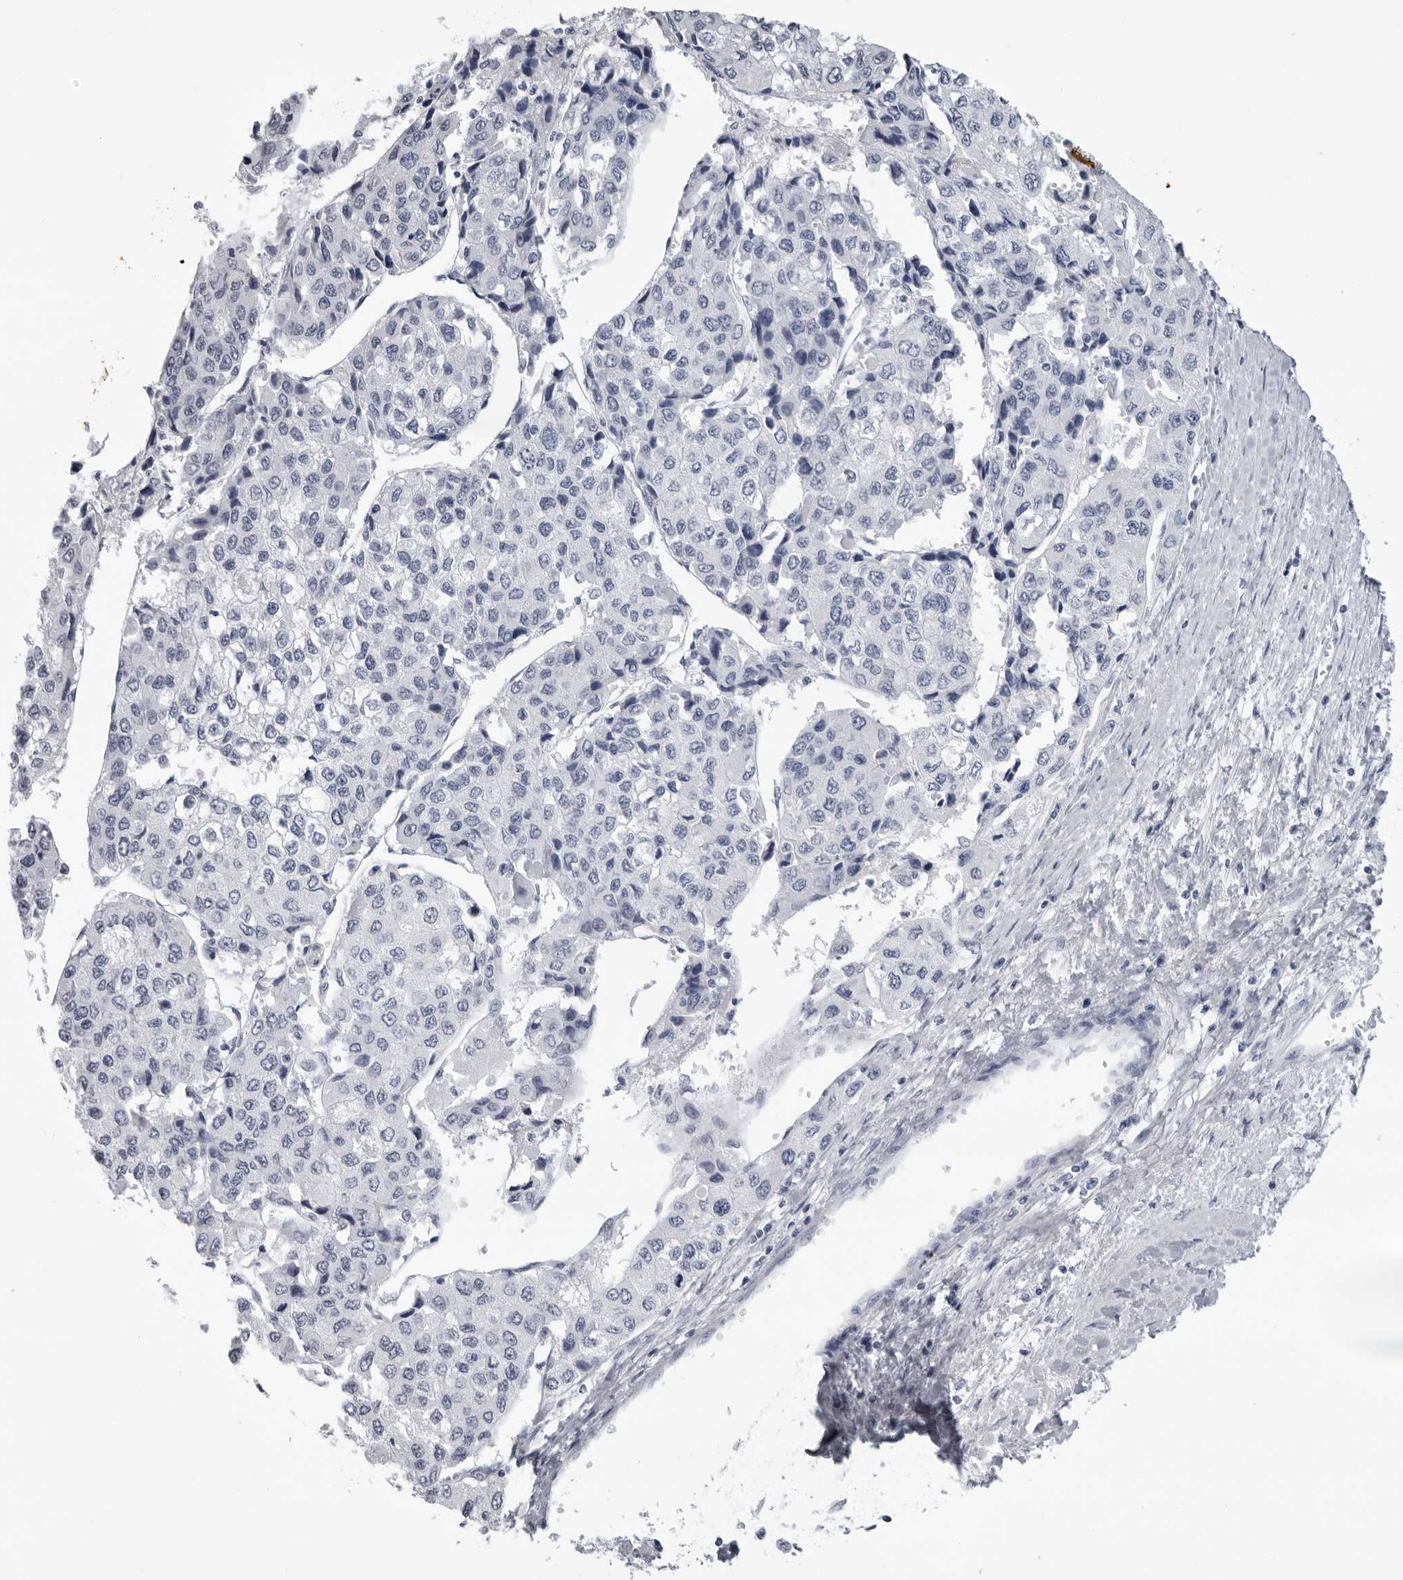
{"staining": {"intensity": "negative", "quantity": "none", "location": "none"}, "tissue": "liver cancer", "cell_type": "Tumor cells", "image_type": "cancer", "snomed": [{"axis": "morphology", "description": "Carcinoma, Hepatocellular, NOS"}, {"axis": "topography", "description": "Liver"}], "caption": "This is a image of immunohistochemistry staining of liver hepatocellular carcinoma, which shows no staining in tumor cells. The staining was performed using DAB to visualize the protein expression in brown, while the nuclei were stained in blue with hematoxylin (Magnification: 20x).", "gene": "KLK9", "patient": {"sex": "female", "age": 66}}